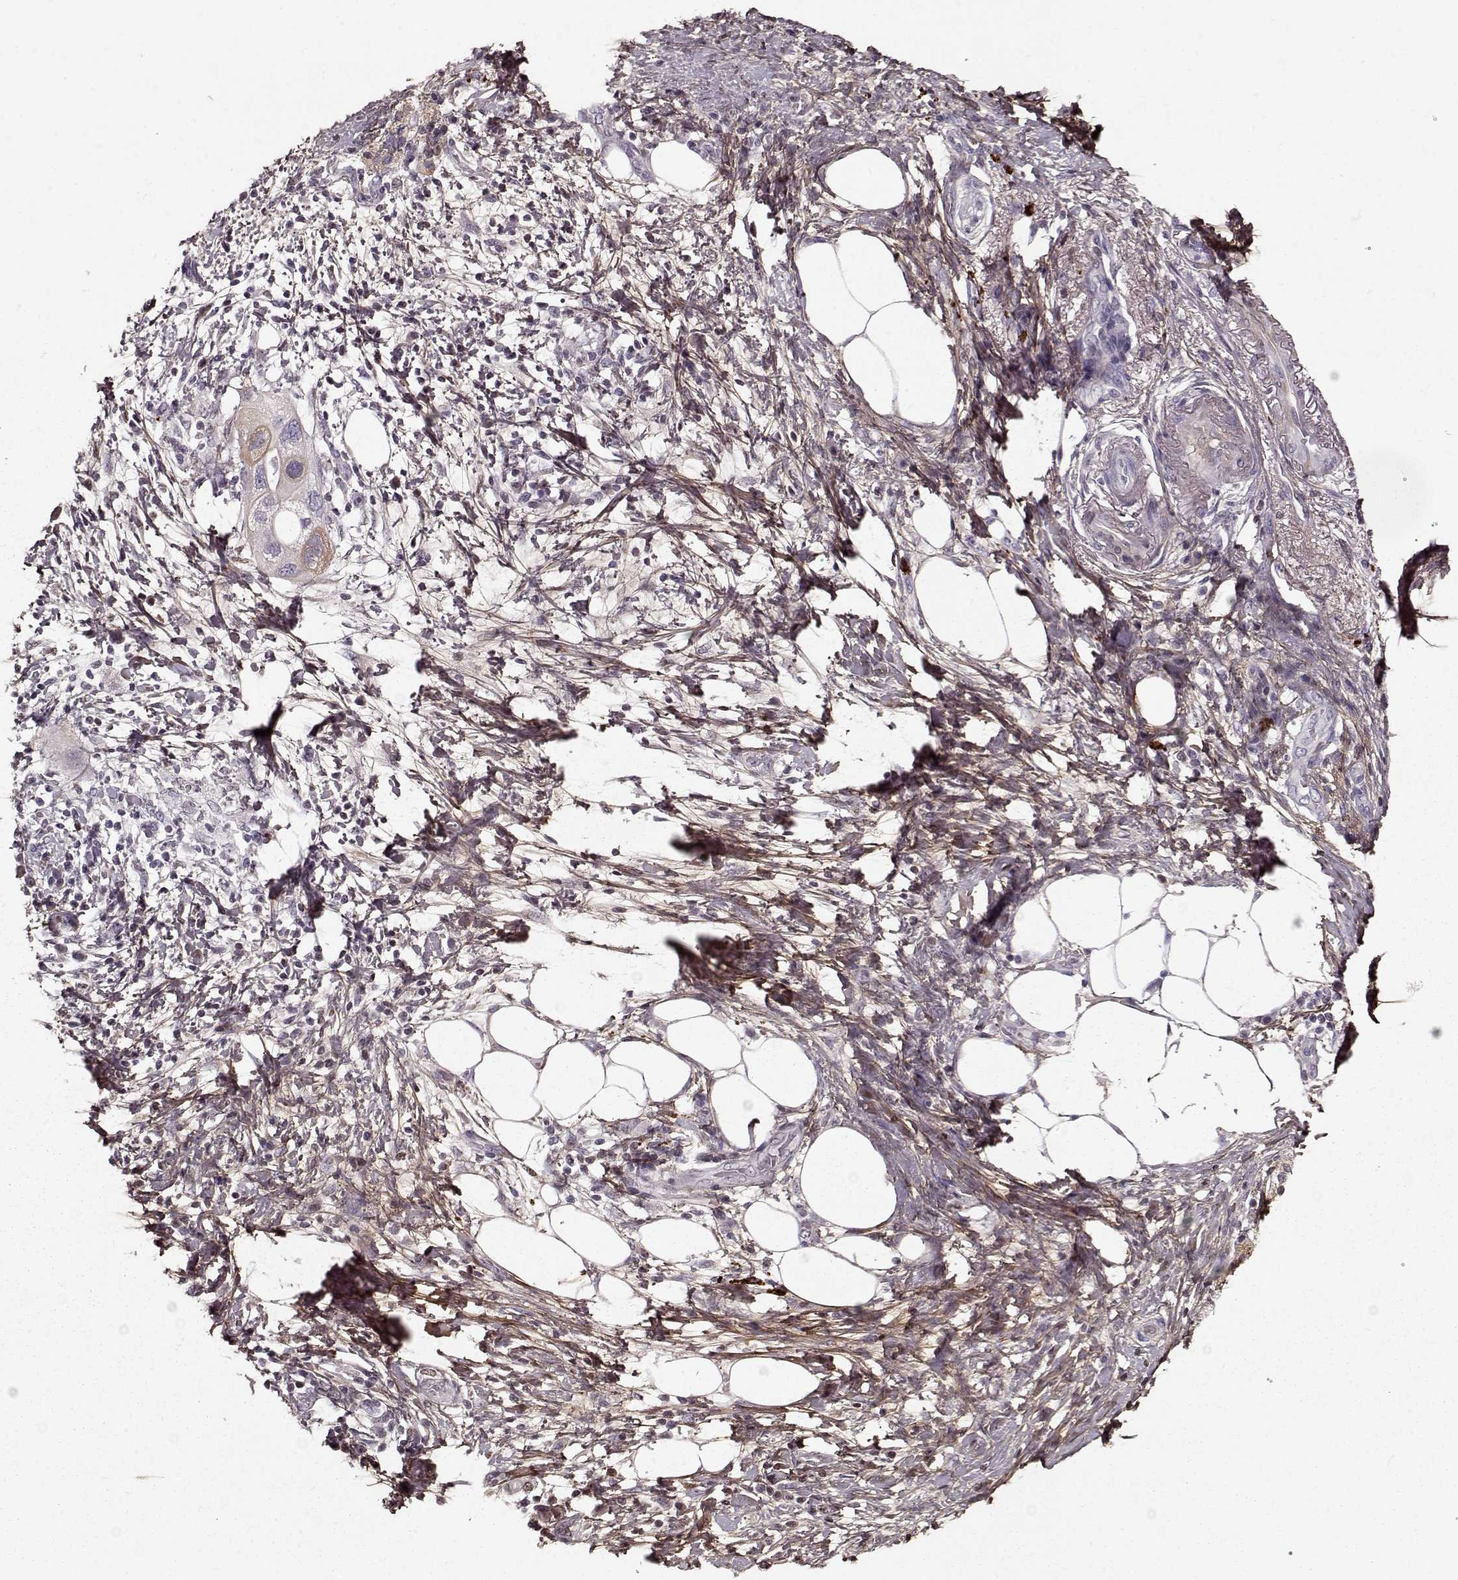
{"staining": {"intensity": "weak", "quantity": "<25%", "location": "cytoplasmic/membranous"}, "tissue": "pancreatic cancer", "cell_type": "Tumor cells", "image_type": "cancer", "snomed": [{"axis": "morphology", "description": "Adenocarcinoma, NOS"}, {"axis": "topography", "description": "Pancreas"}], "caption": "An IHC image of pancreatic adenocarcinoma is shown. There is no staining in tumor cells of pancreatic adenocarcinoma.", "gene": "LUM", "patient": {"sex": "female", "age": 72}}